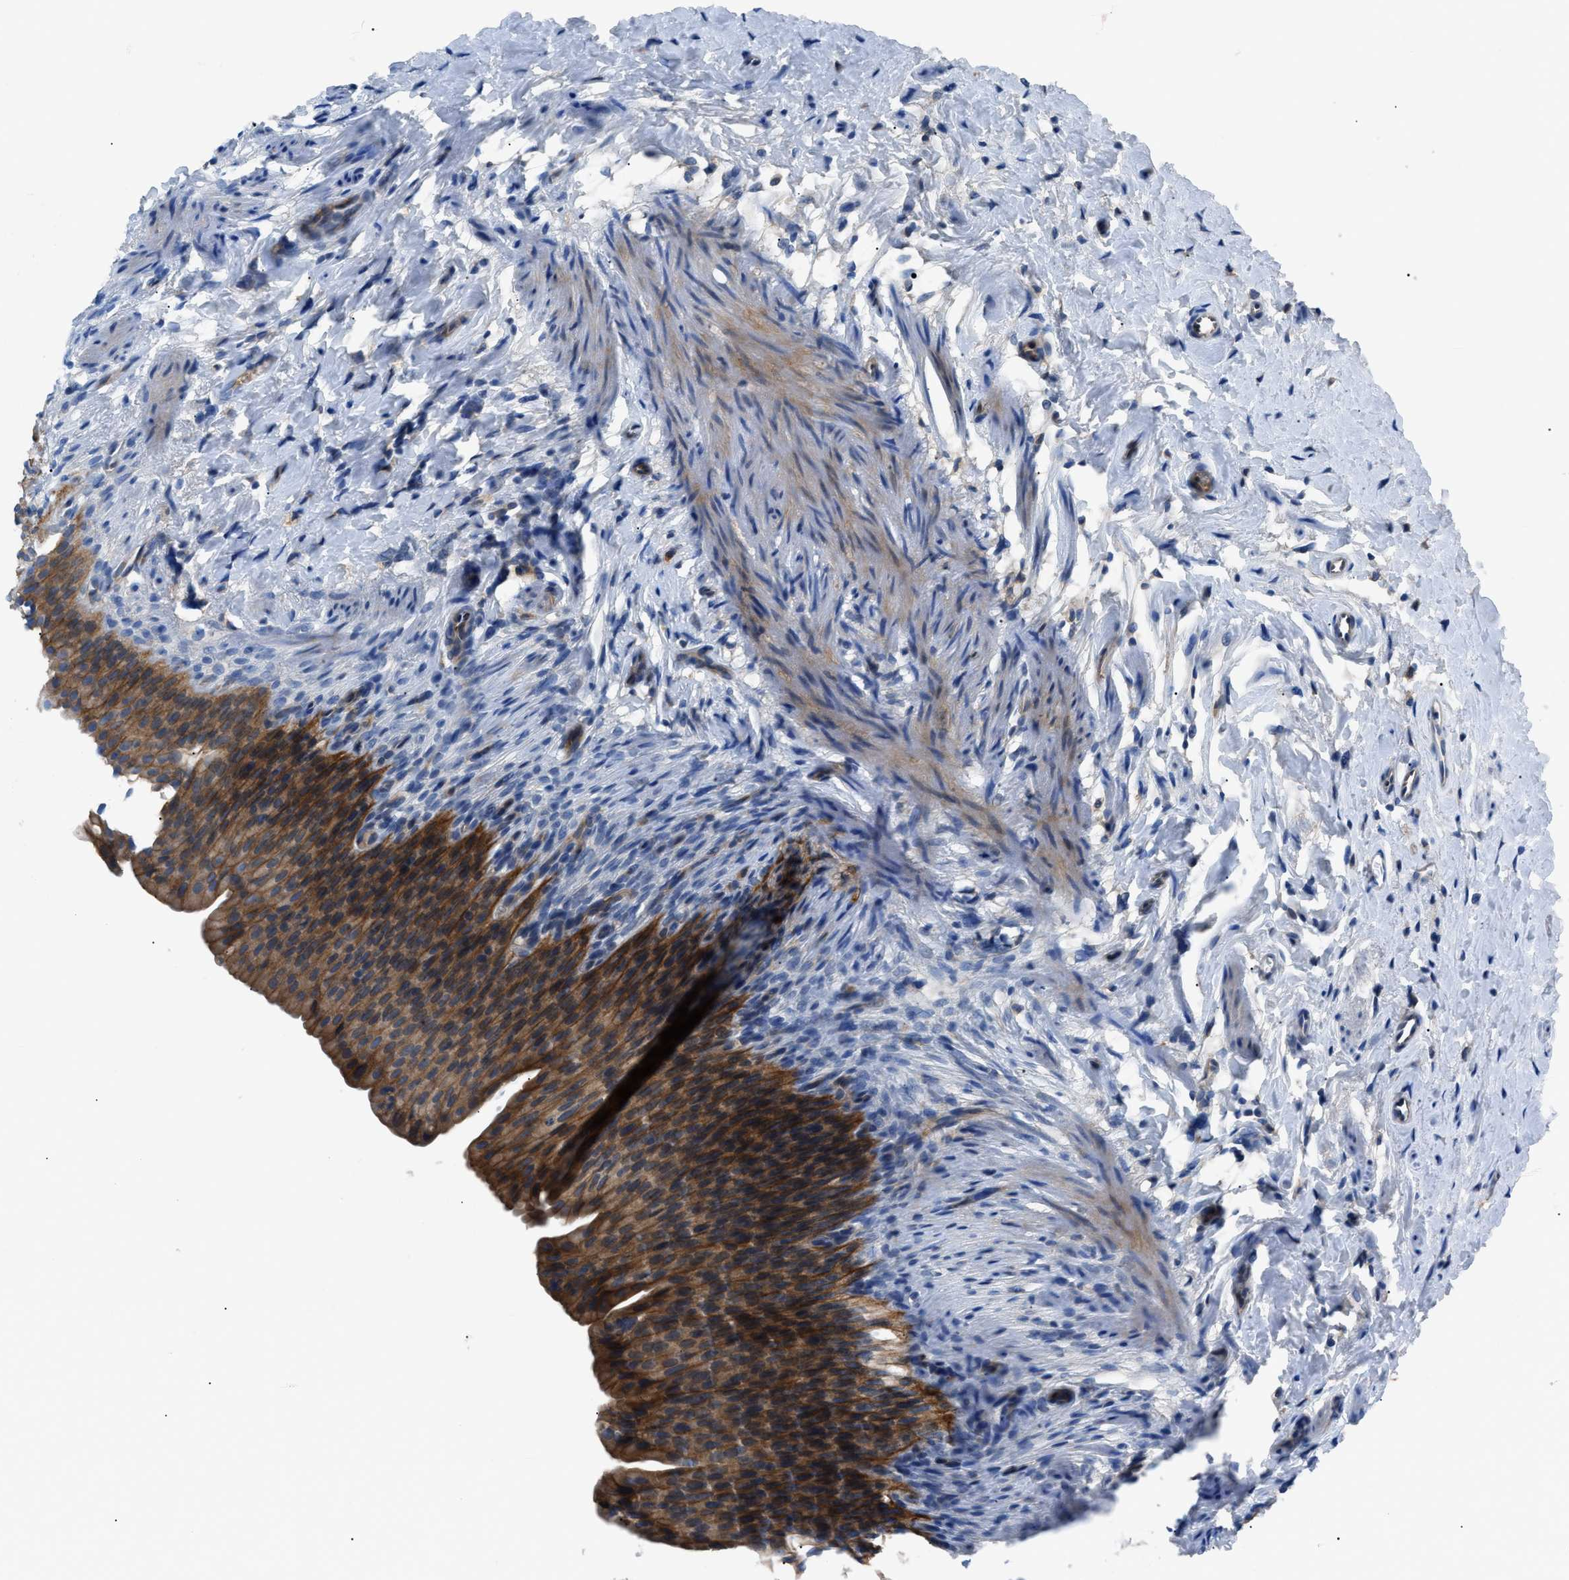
{"staining": {"intensity": "strong", "quantity": ">75%", "location": "cytoplasmic/membranous"}, "tissue": "urinary bladder", "cell_type": "Urothelial cells", "image_type": "normal", "snomed": [{"axis": "morphology", "description": "Normal tissue, NOS"}, {"axis": "topography", "description": "Urinary bladder"}], "caption": "Immunohistochemistry (IHC) (DAB) staining of normal human urinary bladder displays strong cytoplasmic/membranous protein positivity in about >75% of urothelial cells. The staining was performed using DAB, with brown indicating positive protein expression. Nuclei are stained blue with hematoxylin.", "gene": "ZDHHC24", "patient": {"sex": "female", "age": 79}}